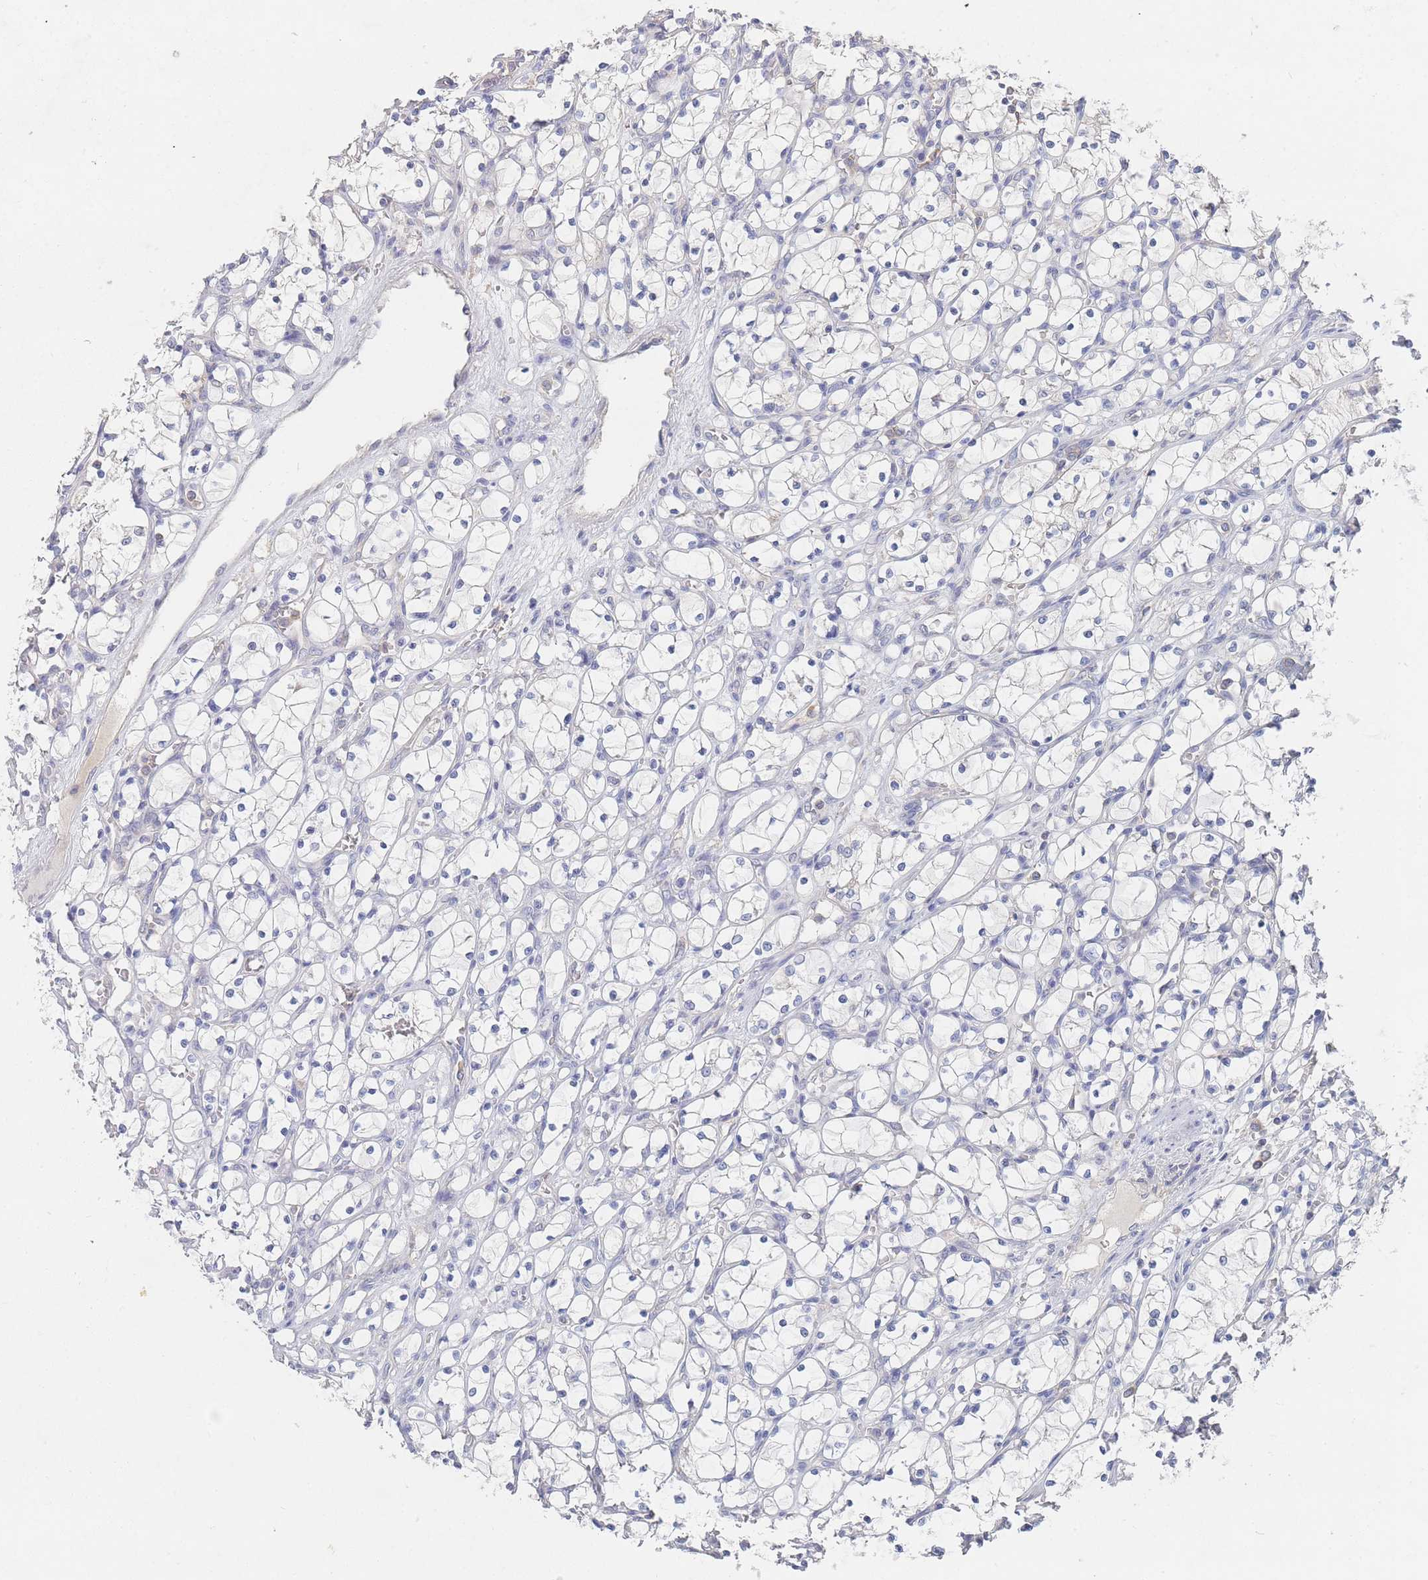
{"staining": {"intensity": "negative", "quantity": "none", "location": "none"}, "tissue": "renal cancer", "cell_type": "Tumor cells", "image_type": "cancer", "snomed": [{"axis": "morphology", "description": "Adenocarcinoma, NOS"}, {"axis": "topography", "description": "Kidney"}], "caption": "DAB (3,3'-diaminobenzidine) immunohistochemical staining of human adenocarcinoma (renal) shows no significant expression in tumor cells.", "gene": "PPP6C", "patient": {"sex": "female", "age": 69}}